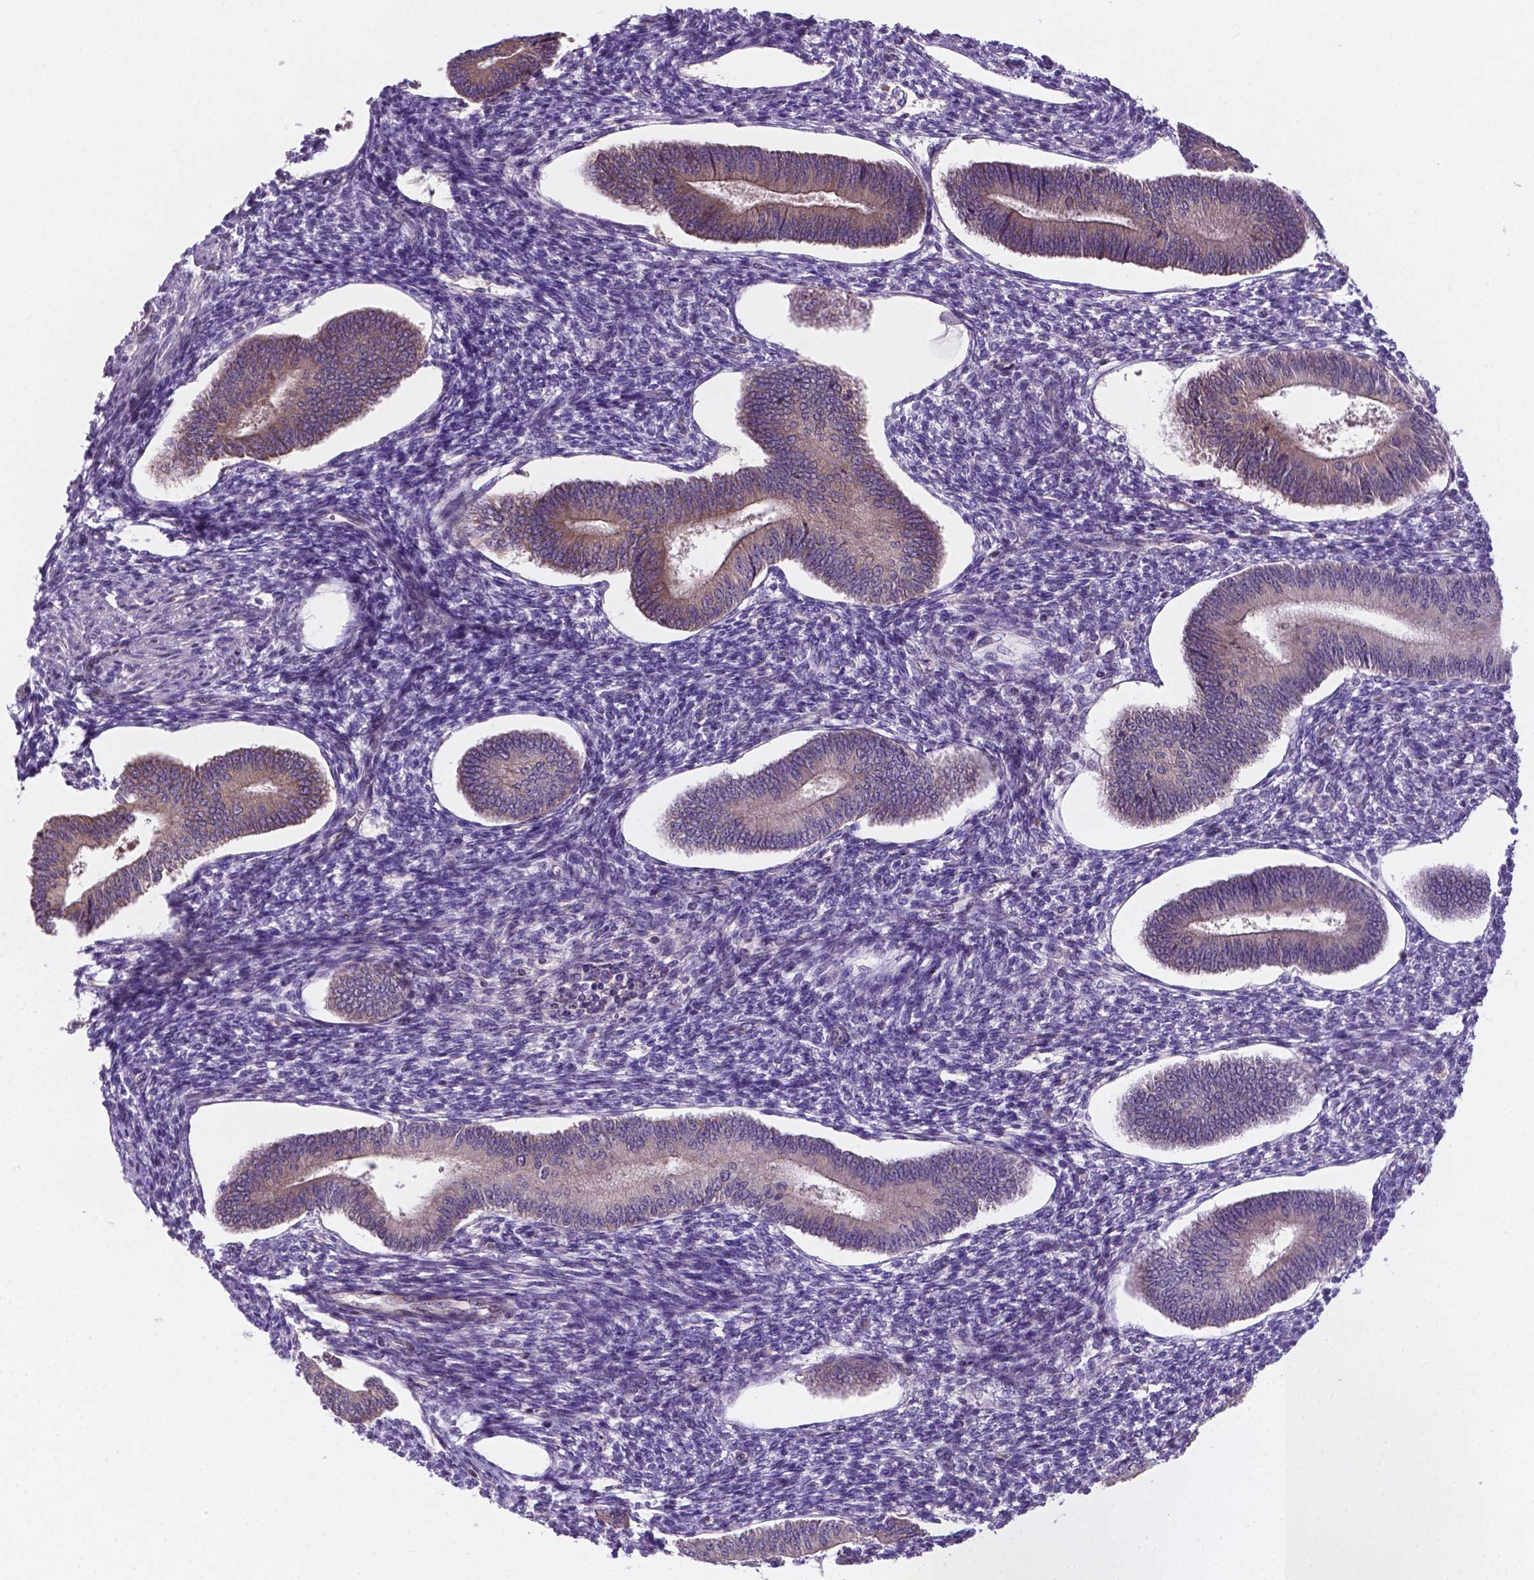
{"staining": {"intensity": "negative", "quantity": "none", "location": "none"}, "tissue": "endometrium", "cell_type": "Cells in endometrial stroma", "image_type": "normal", "snomed": [{"axis": "morphology", "description": "Normal tissue, NOS"}, {"axis": "topography", "description": "Endometrium"}], "caption": "Cells in endometrial stroma show no significant protein expression in benign endometrium.", "gene": "TM4SF20", "patient": {"sex": "female", "age": 42}}